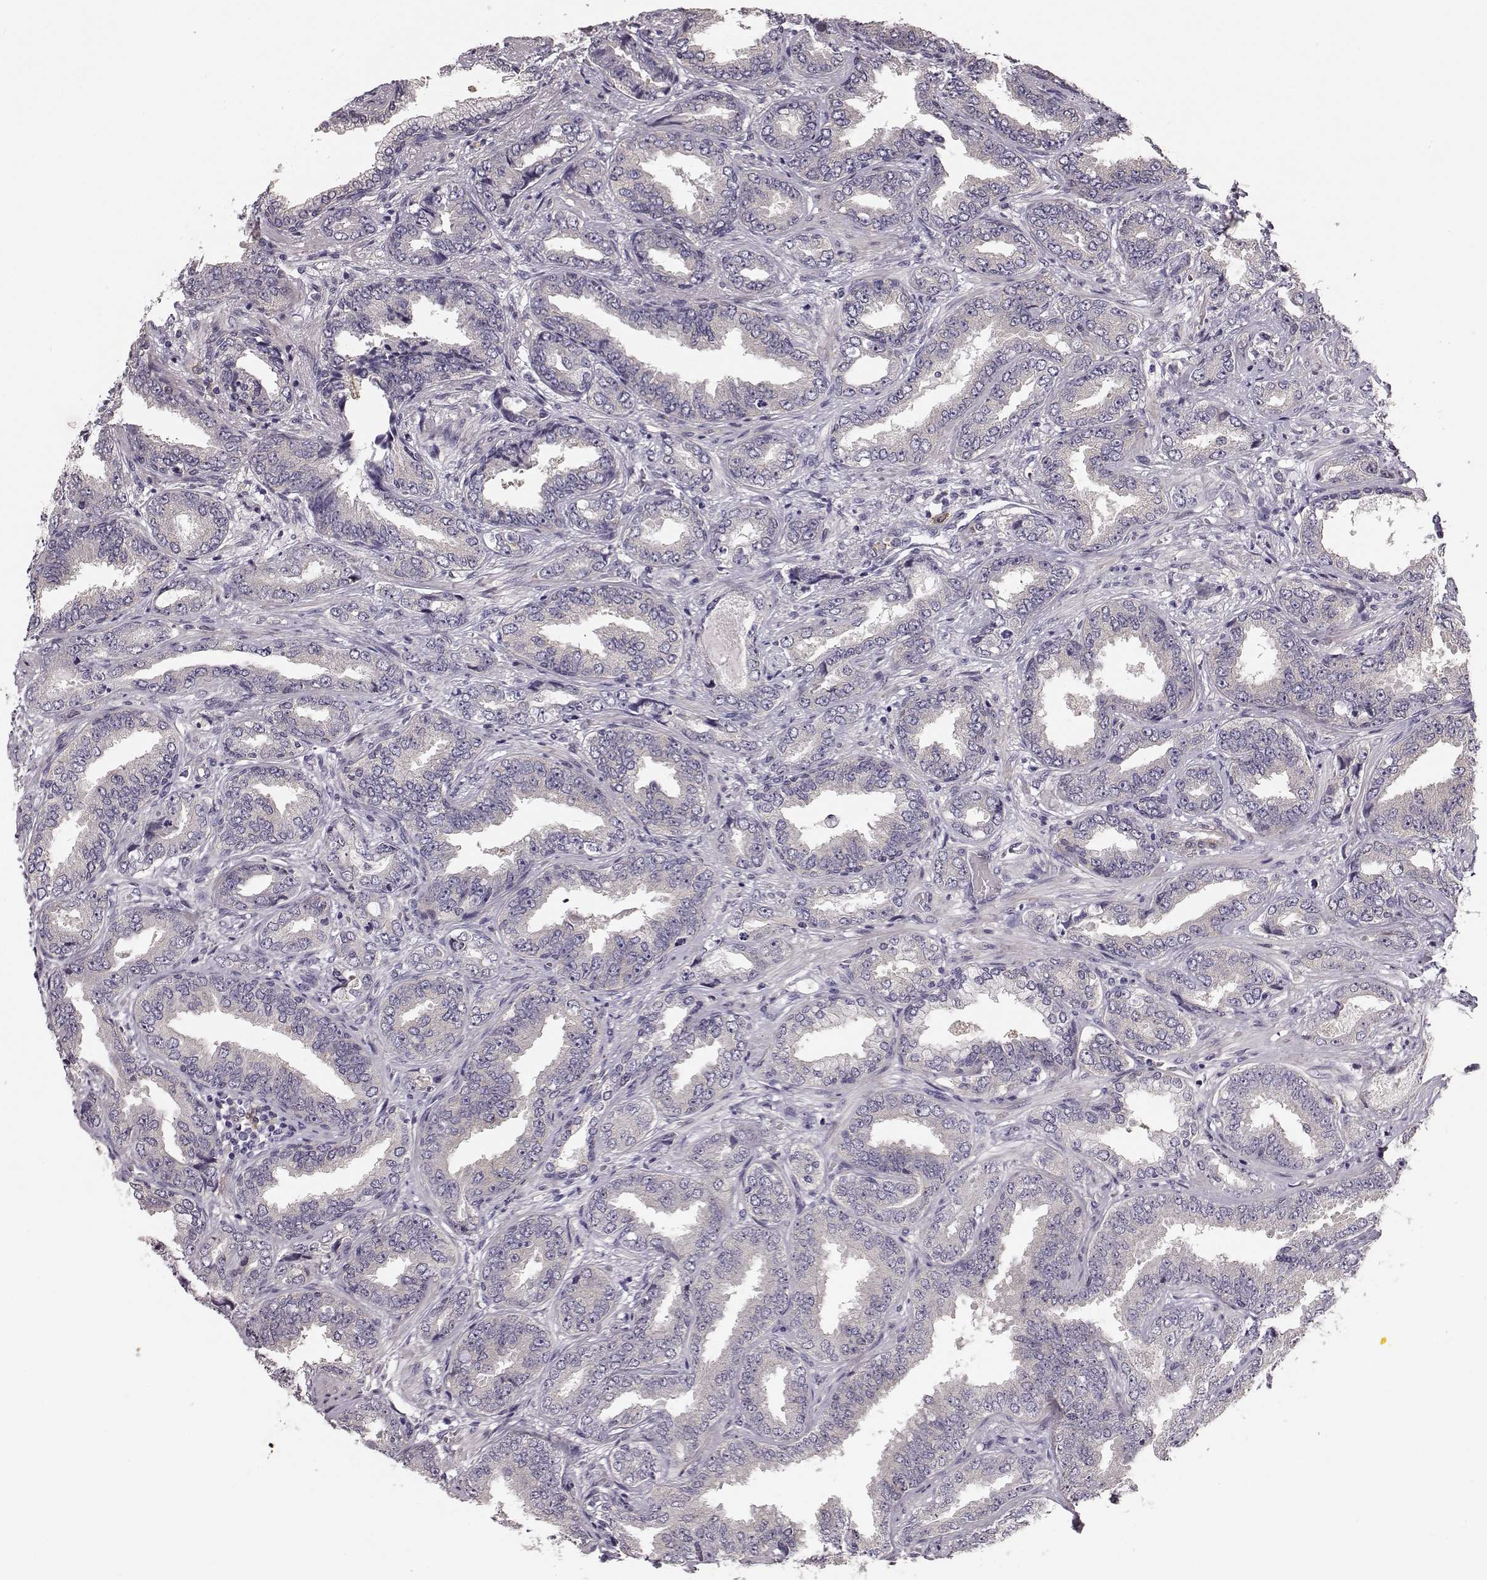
{"staining": {"intensity": "negative", "quantity": "none", "location": "none"}, "tissue": "prostate cancer", "cell_type": "Tumor cells", "image_type": "cancer", "snomed": [{"axis": "morphology", "description": "Adenocarcinoma, Low grade"}, {"axis": "topography", "description": "Prostate"}], "caption": "The immunohistochemistry (IHC) micrograph has no significant staining in tumor cells of low-grade adenocarcinoma (prostate) tissue.", "gene": "GPR50", "patient": {"sex": "male", "age": 68}}